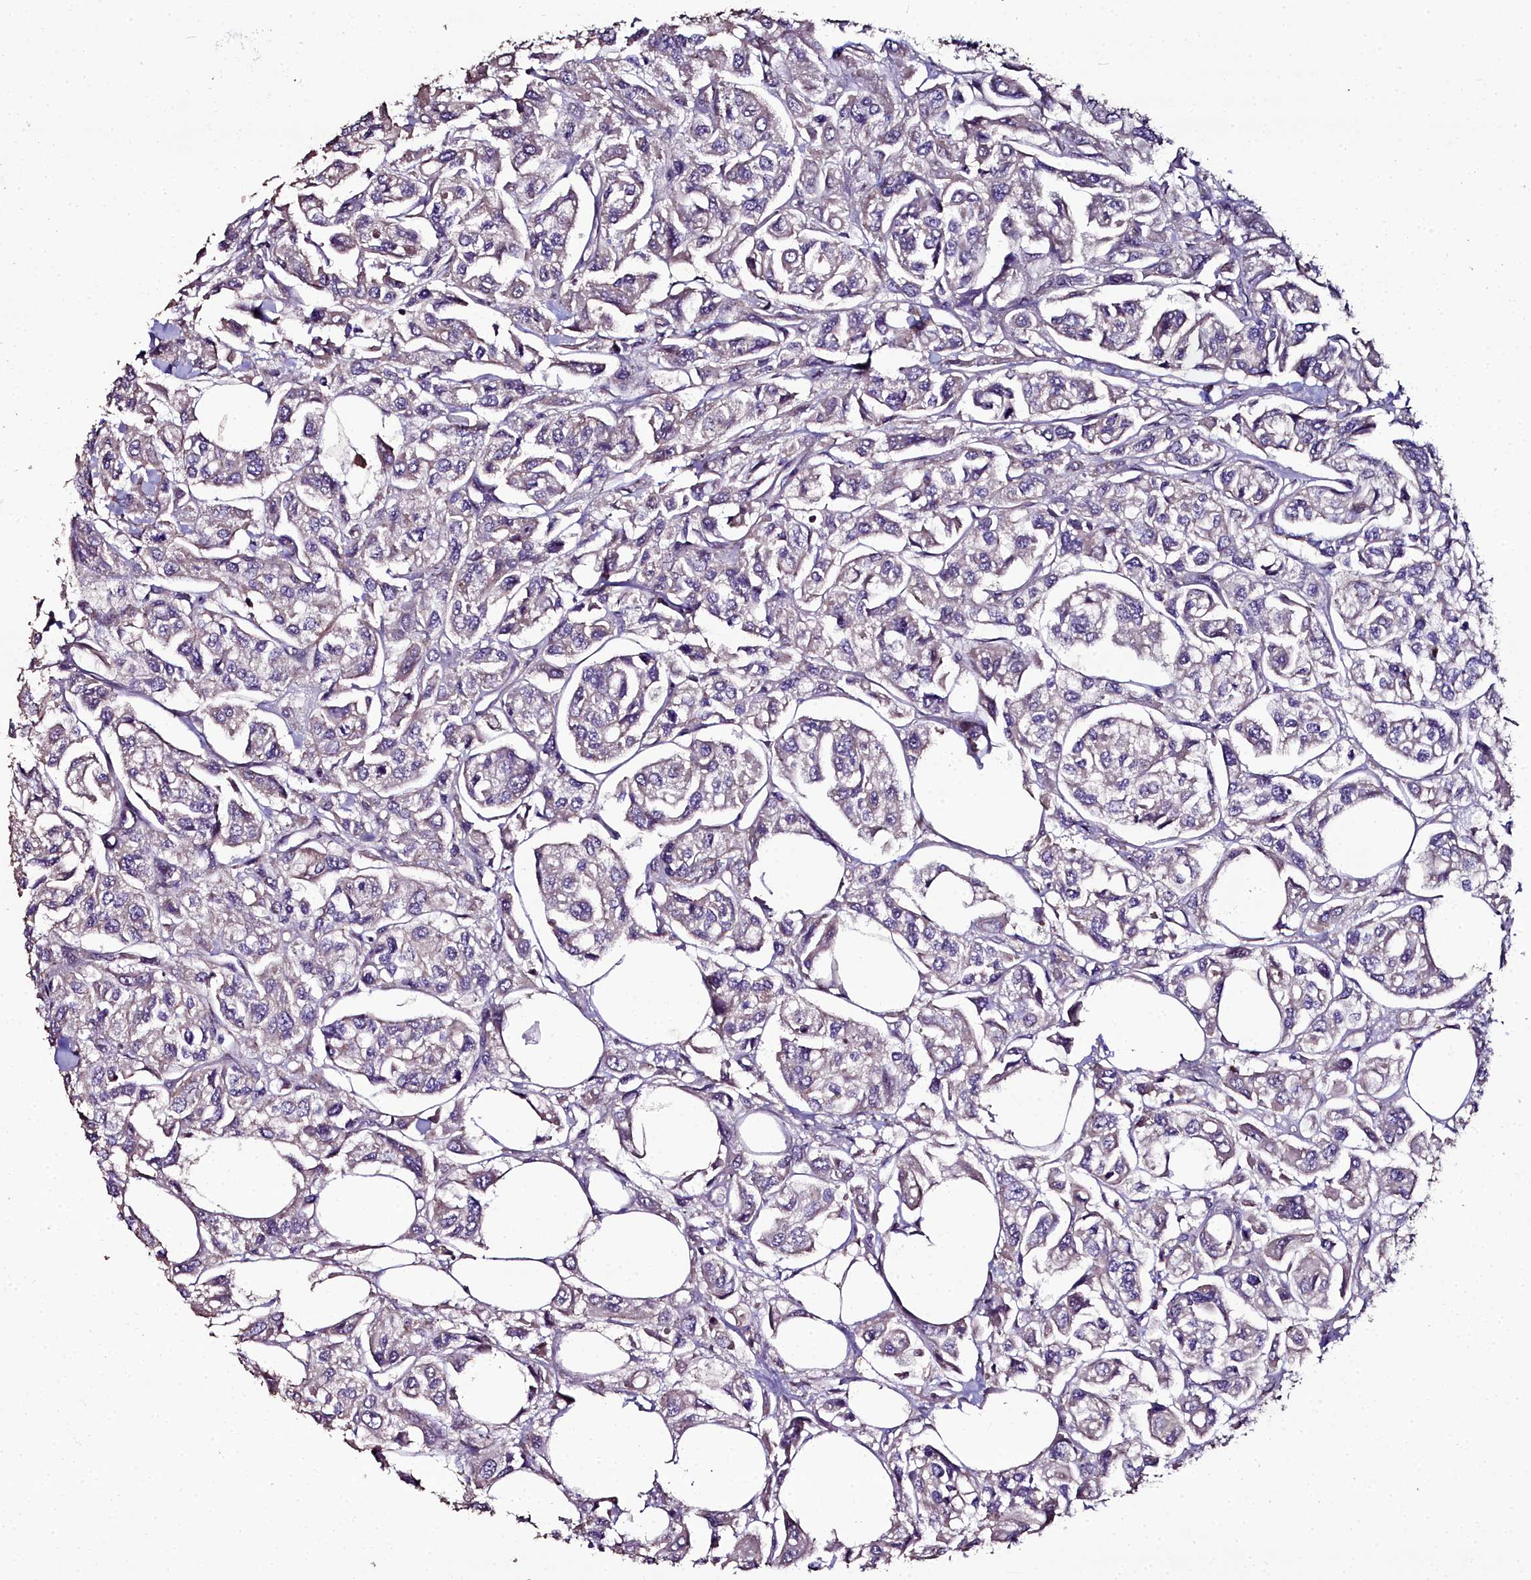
{"staining": {"intensity": "negative", "quantity": "none", "location": "none"}, "tissue": "urothelial cancer", "cell_type": "Tumor cells", "image_type": "cancer", "snomed": [{"axis": "morphology", "description": "Urothelial carcinoma, High grade"}, {"axis": "topography", "description": "Urinary bladder"}], "caption": "This histopathology image is of urothelial carcinoma (high-grade) stained with IHC to label a protein in brown with the nuclei are counter-stained blue. There is no staining in tumor cells. (DAB immunohistochemistry (IHC) with hematoxylin counter stain).", "gene": "NT5M", "patient": {"sex": "male", "age": 67}}